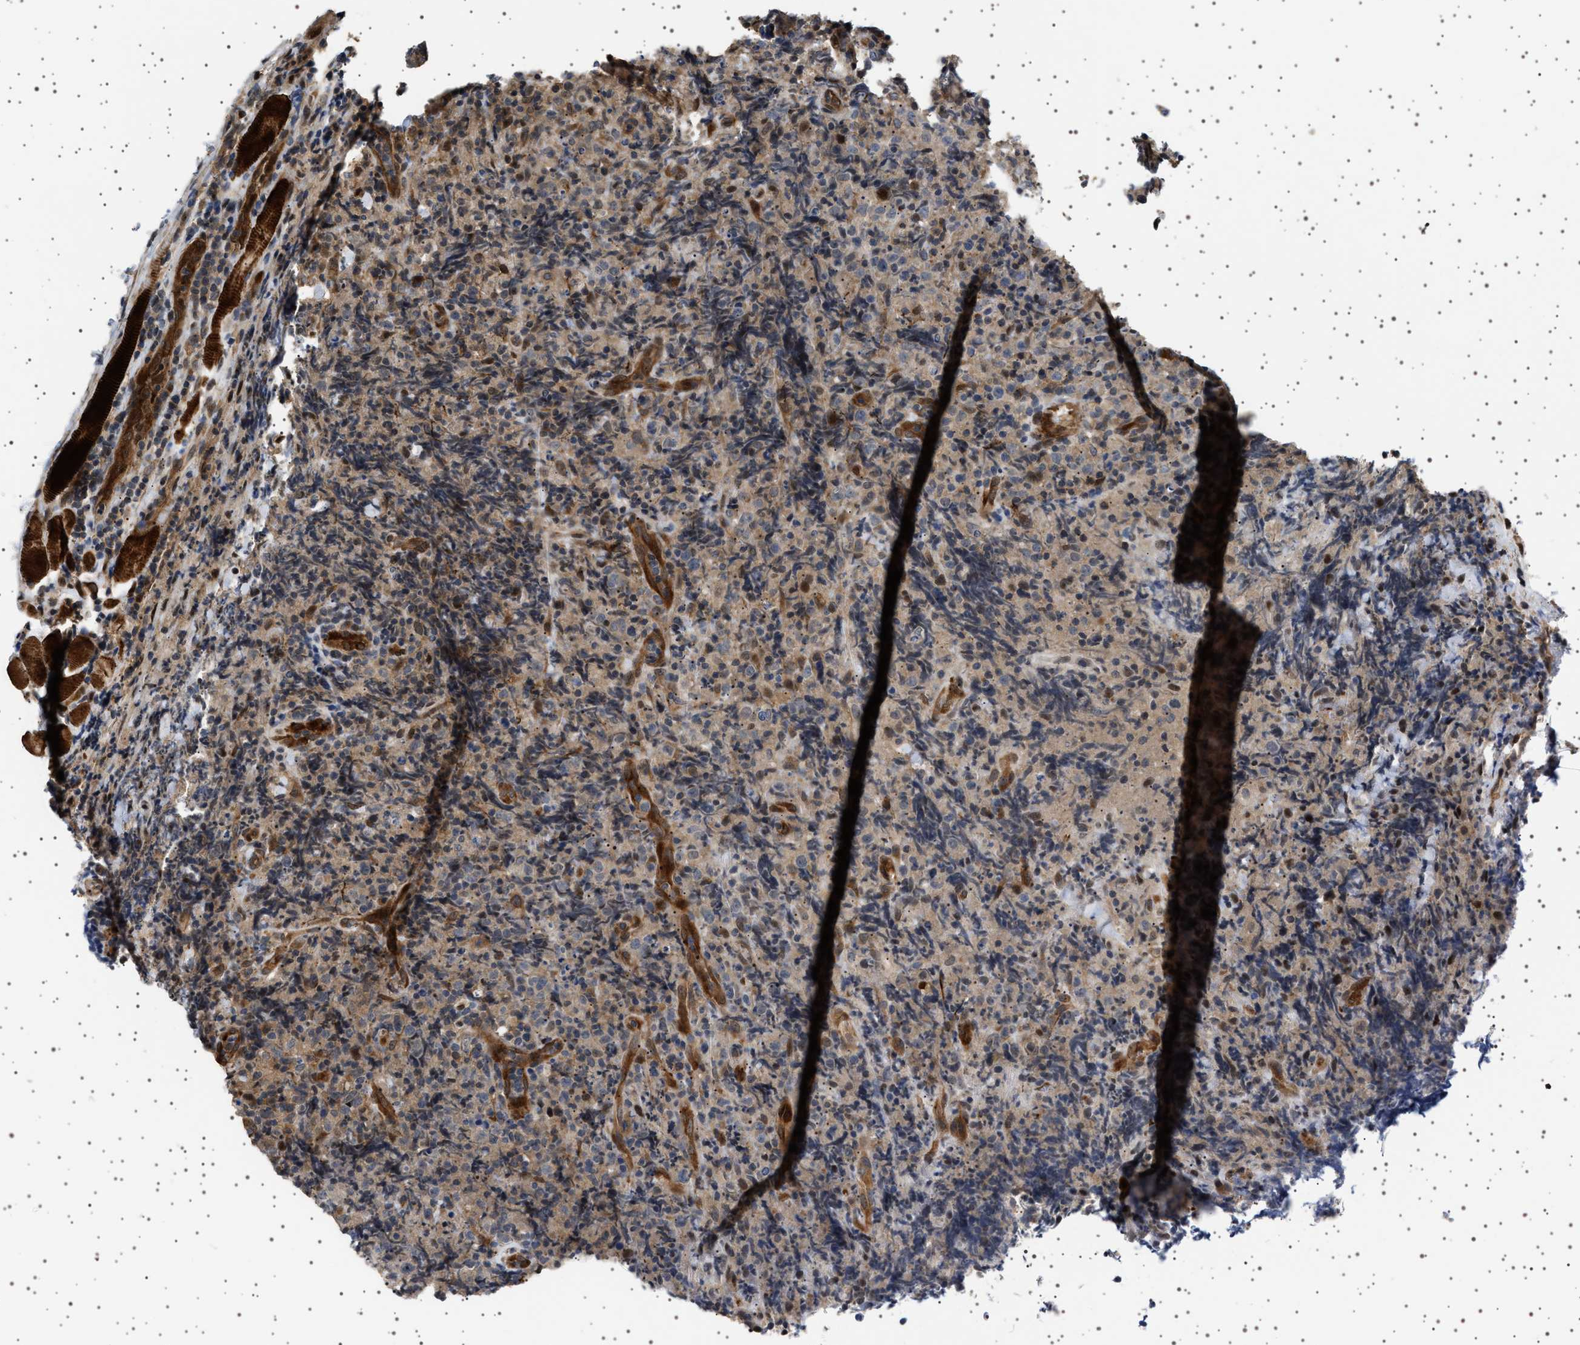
{"staining": {"intensity": "weak", "quantity": "25%-75%", "location": "cytoplasmic/membranous"}, "tissue": "lymphoma", "cell_type": "Tumor cells", "image_type": "cancer", "snomed": [{"axis": "morphology", "description": "Malignant lymphoma, non-Hodgkin's type, High grade"}, {"axis": "topography", "description": "Tonsil"}], "caption": "The image exhibits staining of lymphoma, revealing weak cytoplasmic/membranous protein positivity (brown color) within tumor cells.", "gene": "BAG3", "patient": {"sex": "female", "age": 36}}